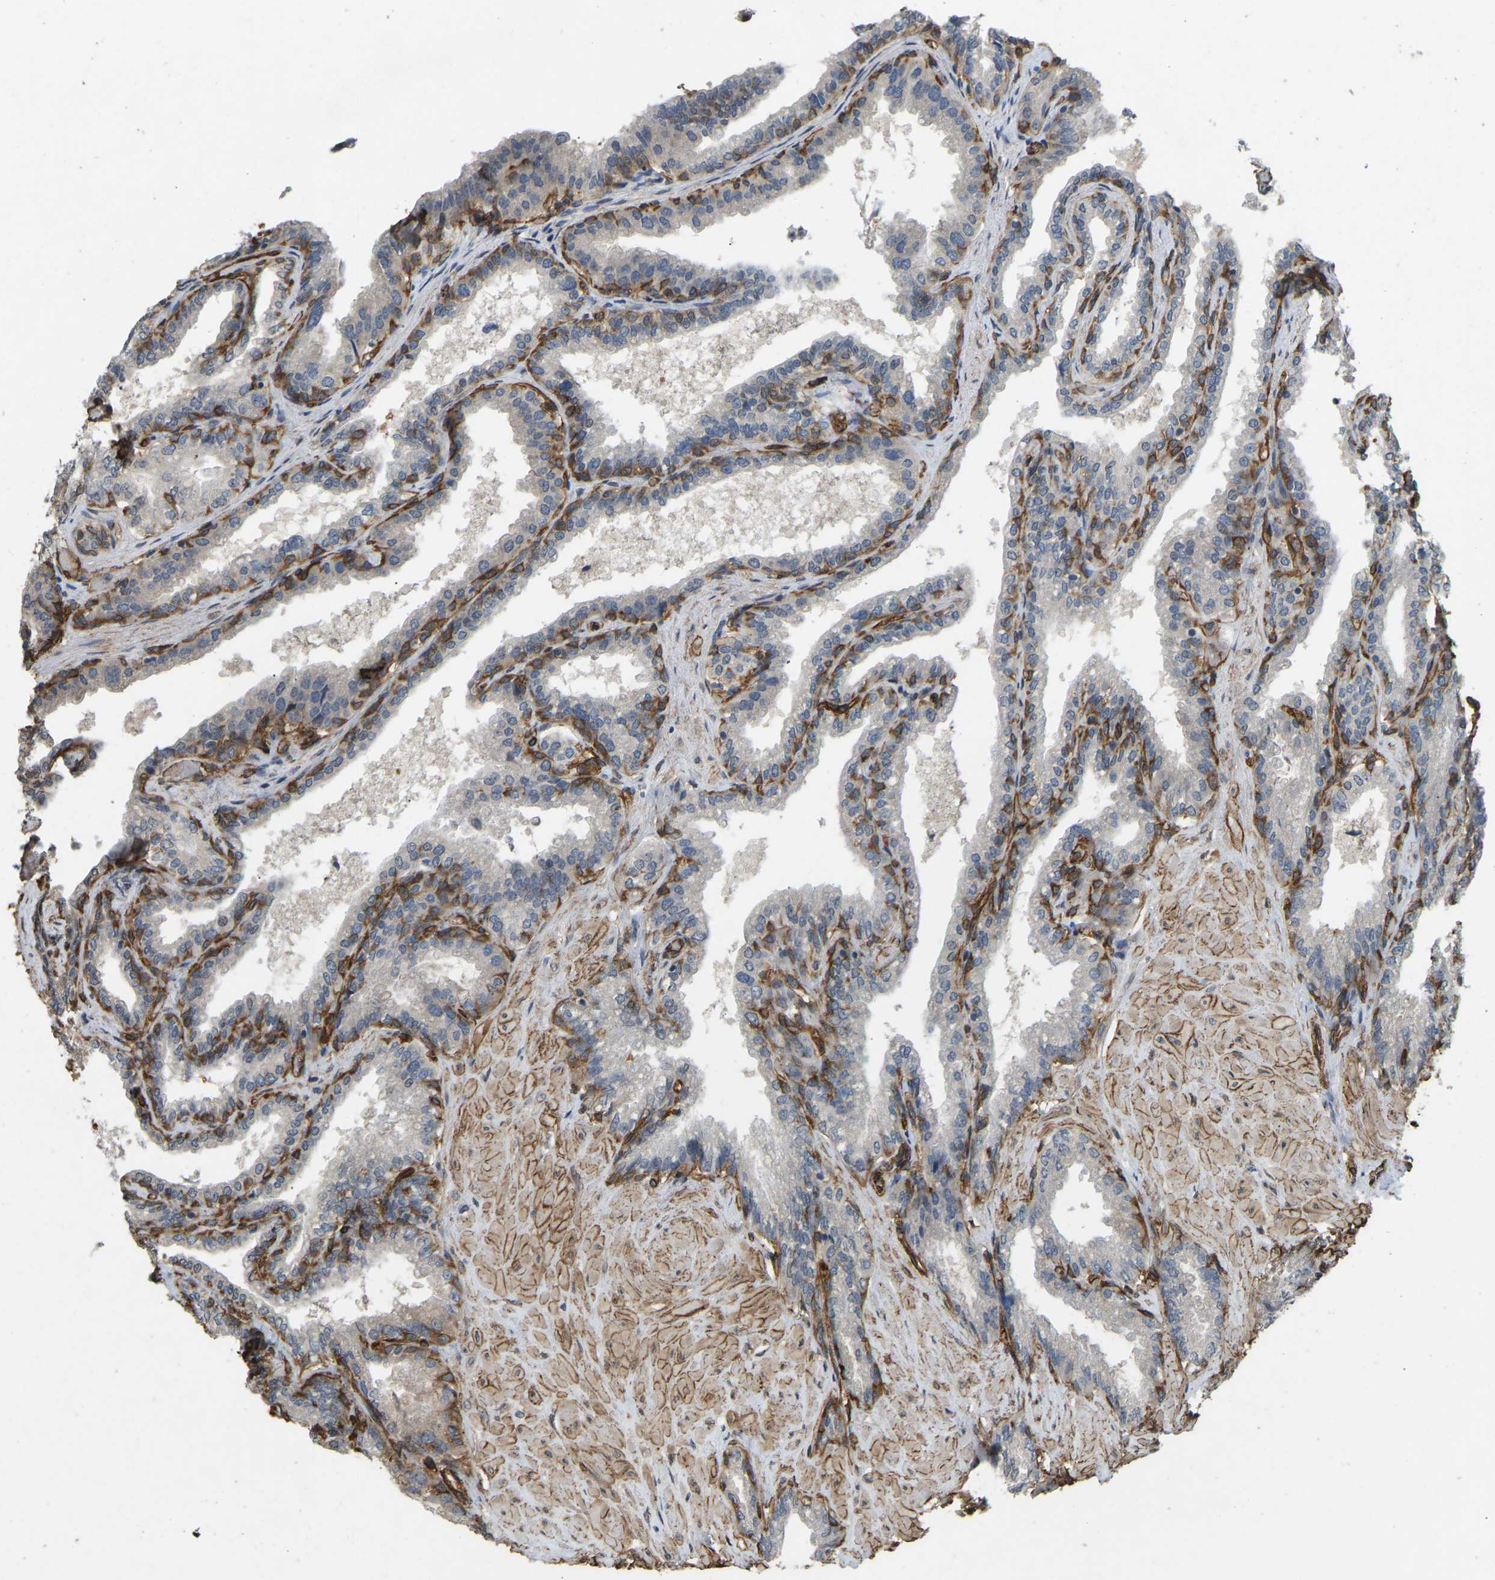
{"staining": {"intensity": "moderate", "quantity": "25%-75%", "location": "cytoplasmic/membranous"}, "tissue": "seminal vesicle", "cell_type": "Glandular cells", "image_type": "normal", "snomed": [{"axis": "morphology", "description": "Normal tissue, NOS"}, {"axis": "topography", "description": "Seminal veicle"}], "caption": "Immunohistochemical staining of unremarkable seminal vesicle exhibits medium levels of moderate cytoplasmic/membranous positivity in approximately 25%-75% of glandular cells. (DAB IHC with brightfield microscopy, high magnification).", "gene": "NMB", "patient": {"sex": "male", "age": 46}}